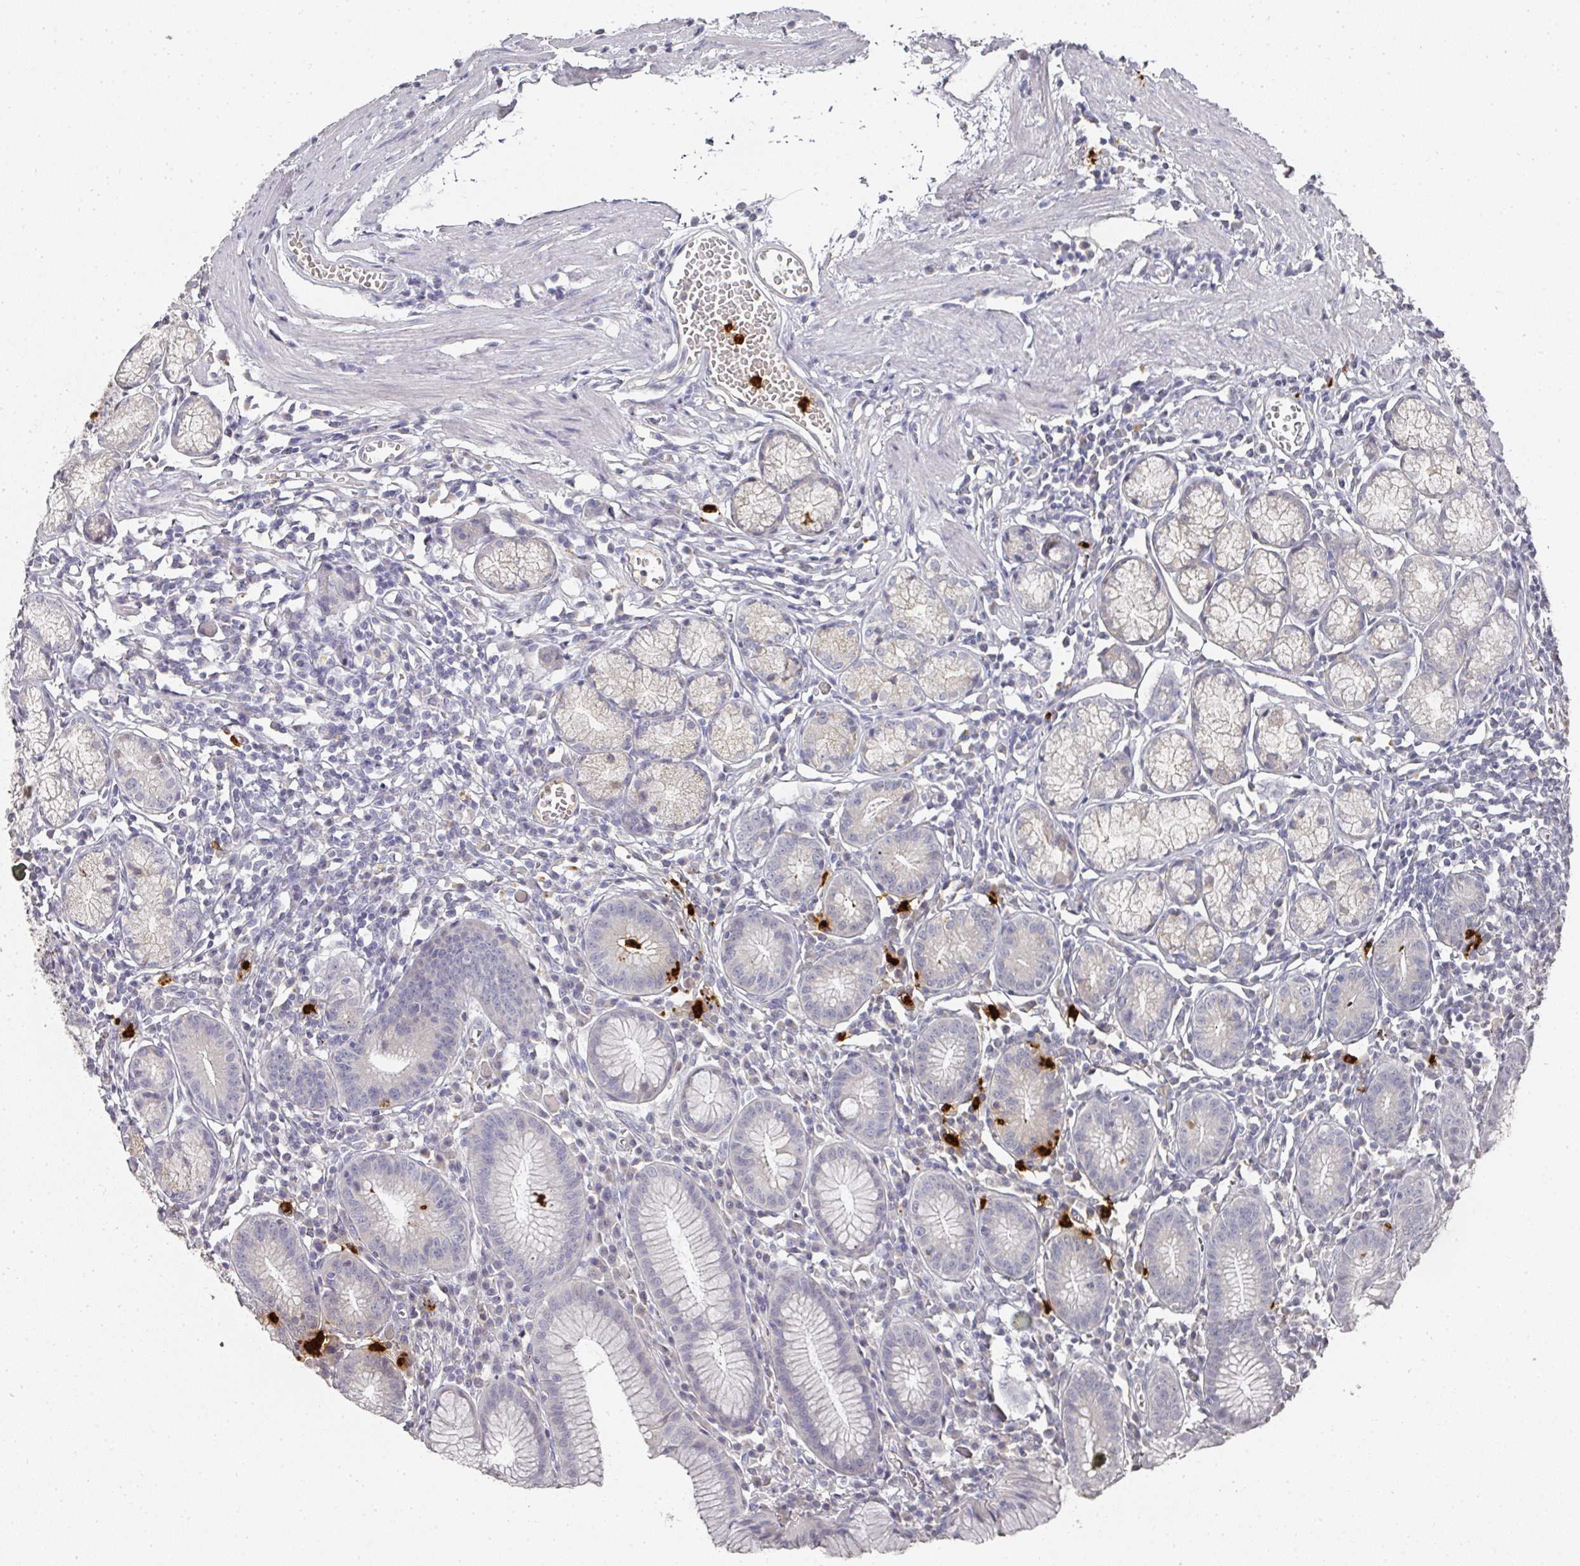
{"staining": {"intensity": "moderate", "quantity": "25%-75%", "location": "cytoplasmic/membranous"}, "tissue": "stomach", "cell_type": "Glandular cells", "image_type": "normal", "snomed": [{"axis": "morphology", "description": "Normal tissue, NOS"}, {"axis": "topography", "description": "Stomach"}], "caption": "Human stomach stained for a protein (brown) displays moderate cytoplasmic/membranous positive staining in approximately 25%-75% of glandular cells.", "gene": "CAMP", "patient": {"sex": "male", "age": 55}}